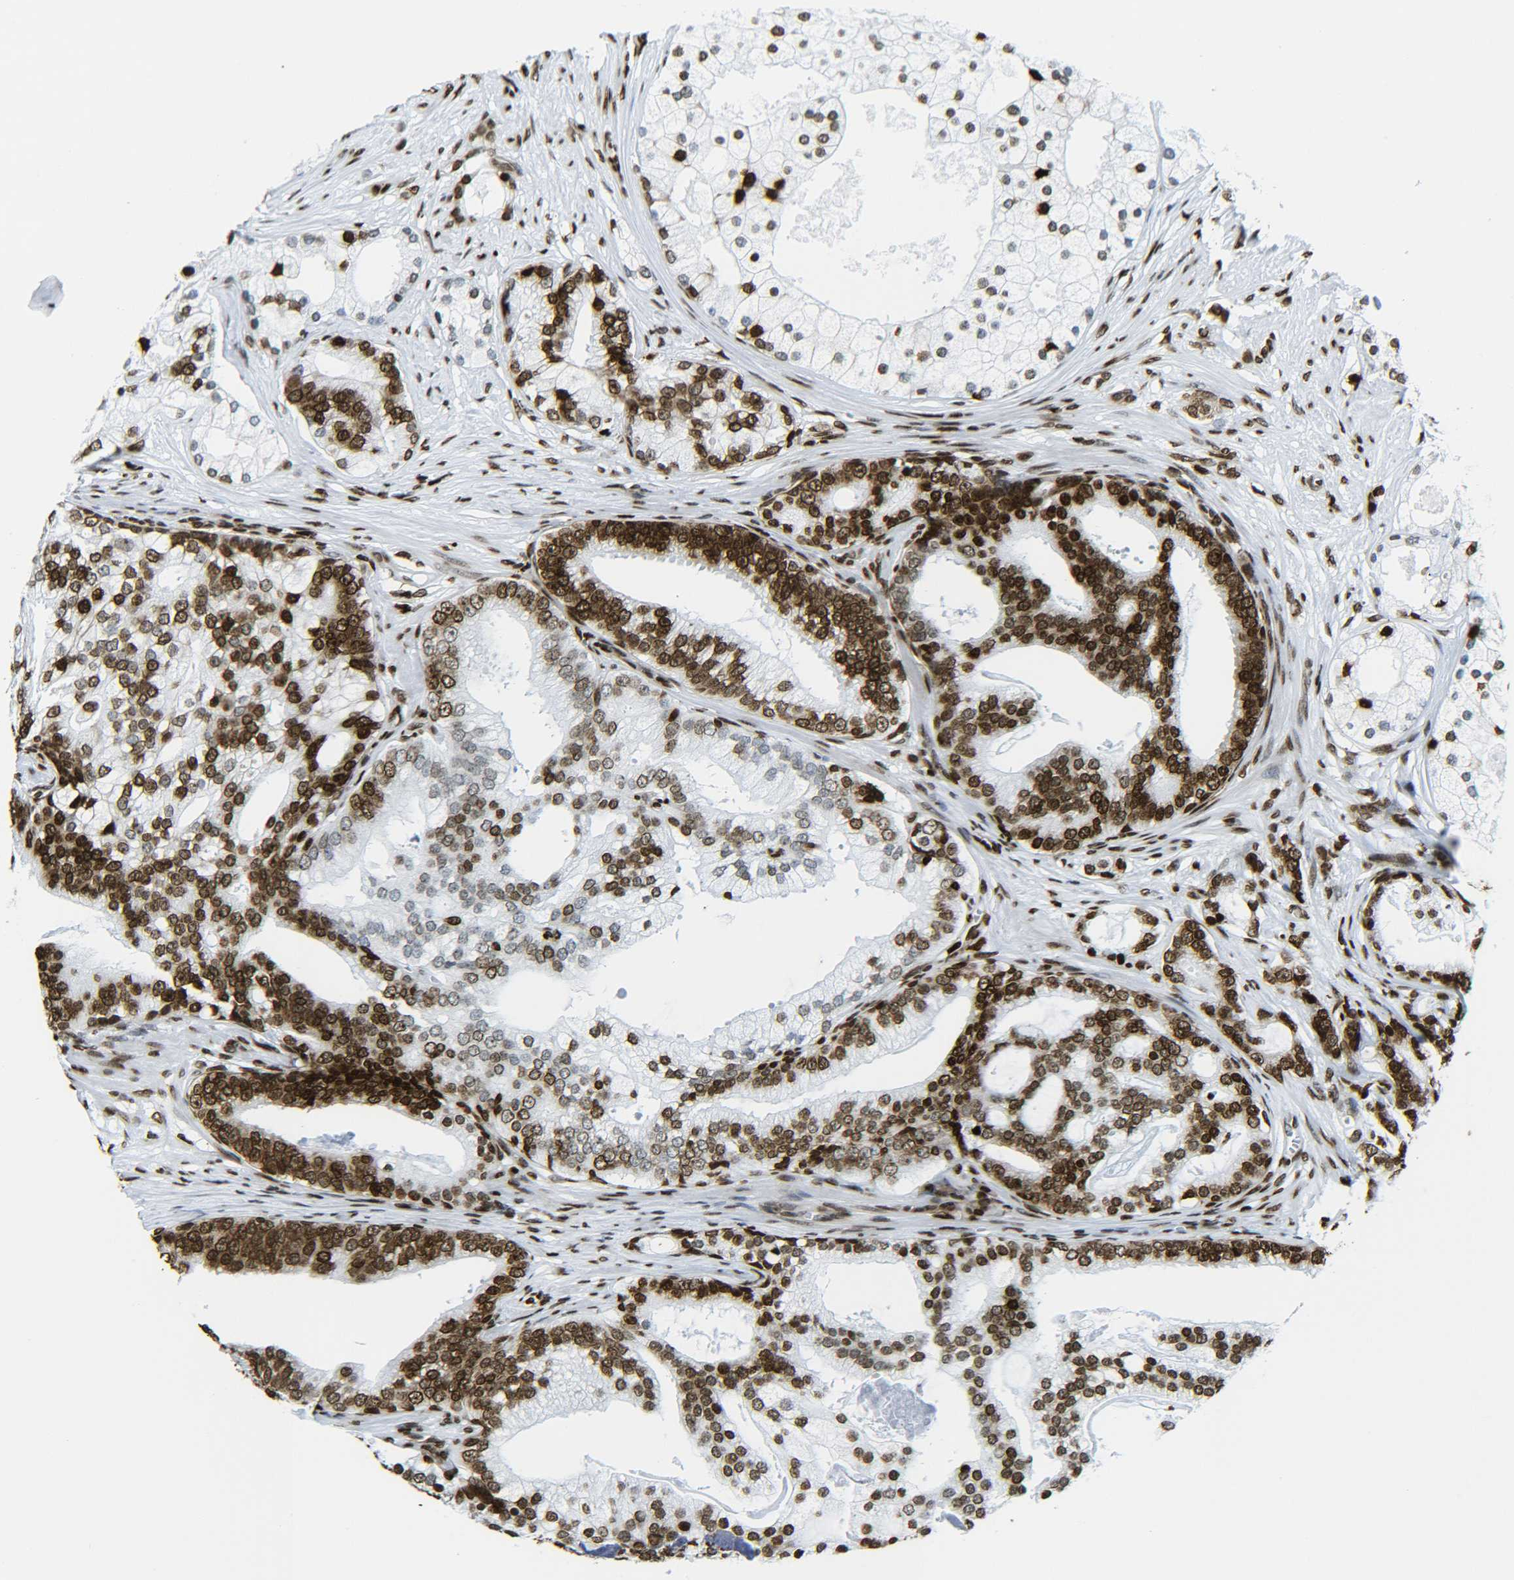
{"staining": {"intensity": "moderate", "quantity": "25%-75%", "location": "nuclear"}, "tissue": "prostate cancer", "cell_type": "Tumor cells", "image_type": "cancer", "snomed": [{"axis": "morphology", "description": "Adenocarcinoma, Low grade"}, {"axis": "topography", "description": "Prostate"}], "caption": "Immunohistochemistry (IHC) staining of prostate cancer (low-grade adenocarcinoma), which reveals medium levels of moderate nuclear expression in about 25%-75% of tumor cells indicating moderate nuclear protein positivity. The staining was performed using DAB (brown) for protein detection and nuclei were counterstained in hematoxylin (blue).", "gene": "H2AX", "patient": {"sex": "male", "age": 58}}